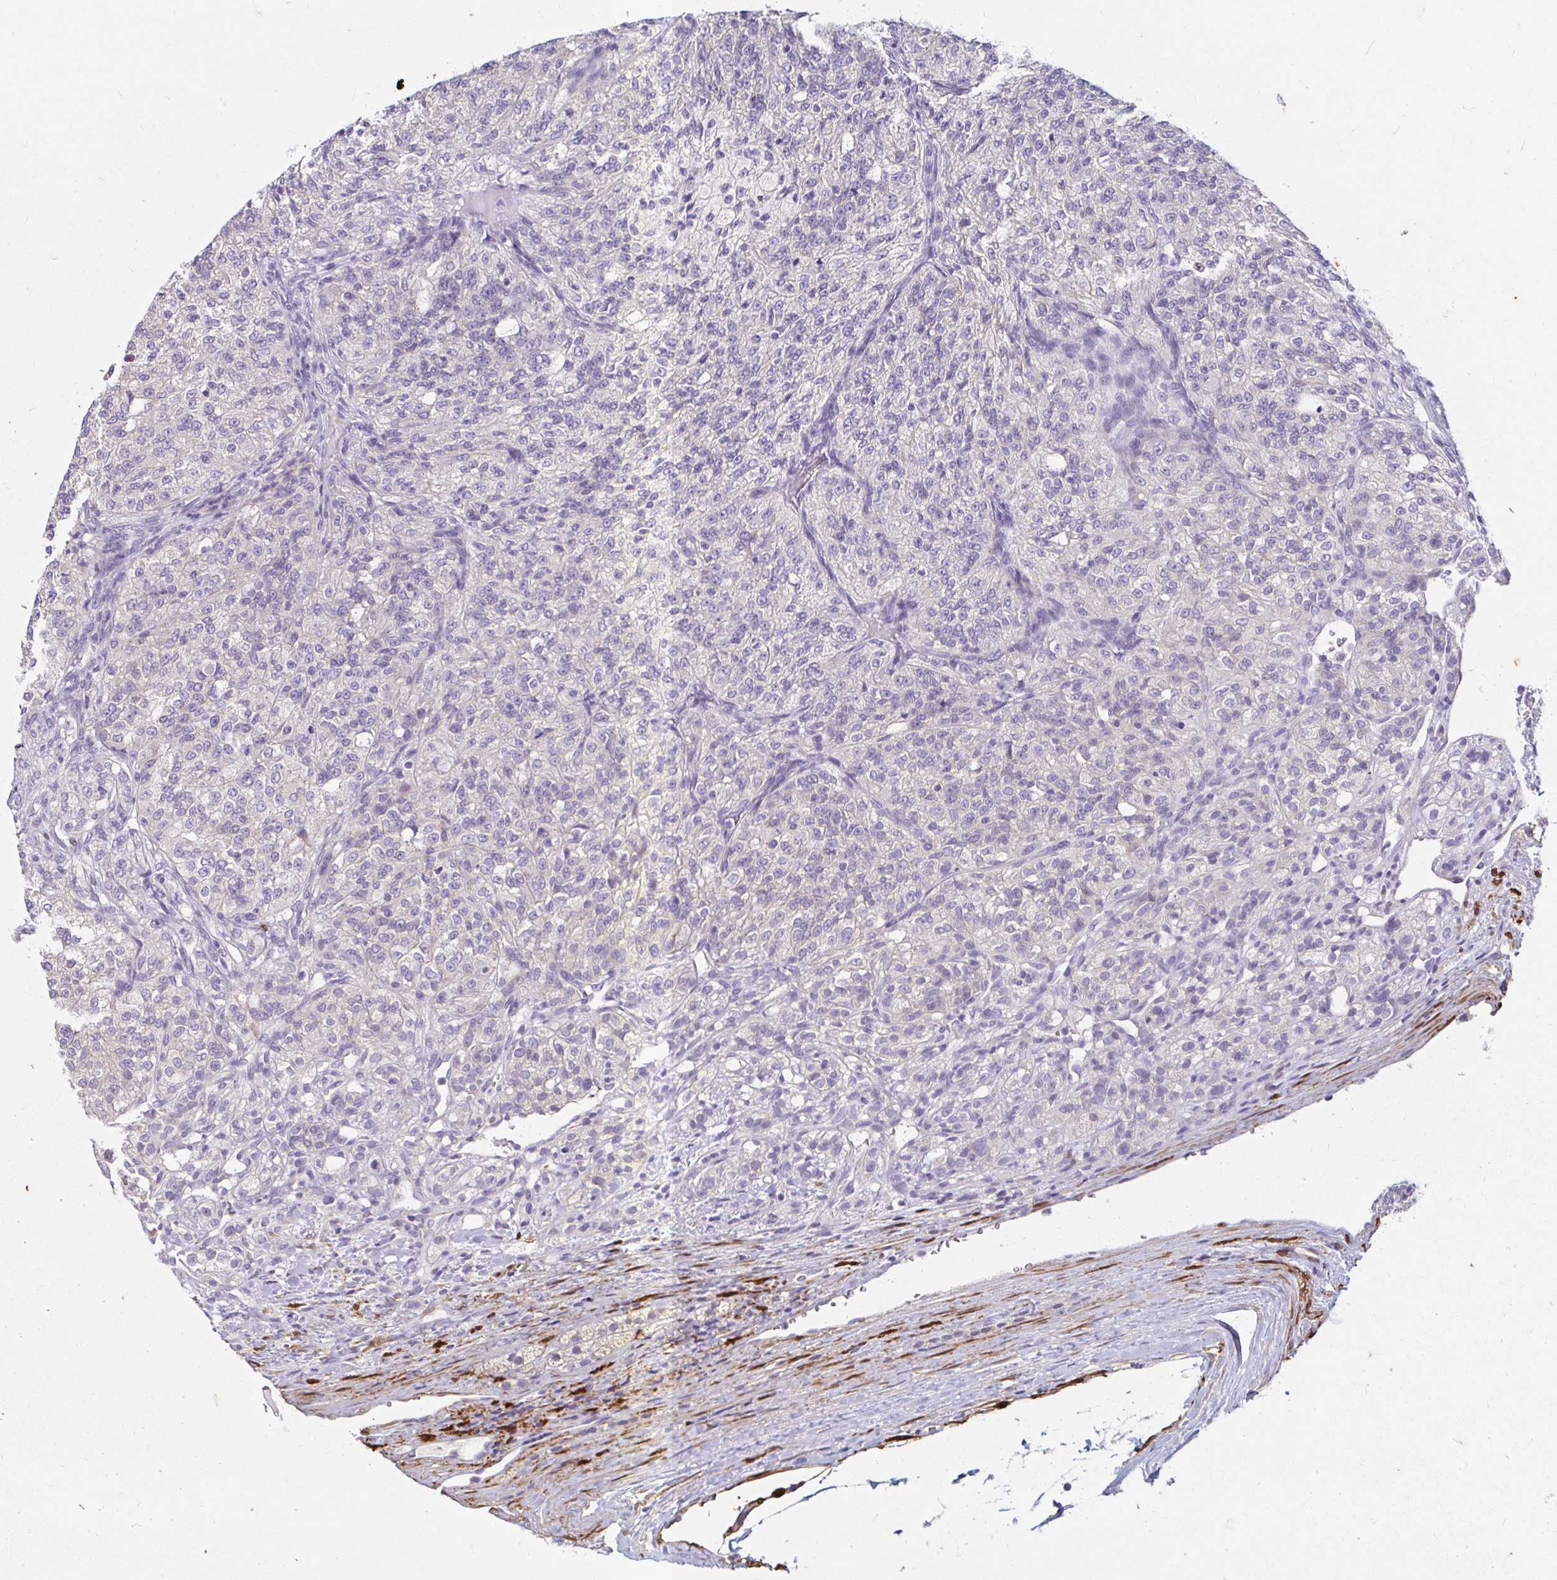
{"staining": {"intensity": "negative", "quantity": "none", "location": "none"}, "tissue": "renal cancer", "cell_type": "Tumor cells", "image_type": "cancer", "snomed": [{"axis": "morphology", "description": "Adenocarcinoma, NOS"}, {"axis": "topography", "description": "Kidney"}], "caption": "This is a micrograph of immunohistochemistry staining of renal cancer (adenocarcinoma), which shows no staining in tumor cells.", "gene": "ADH1A", "patient": {"sex": "female", "age": 63}}